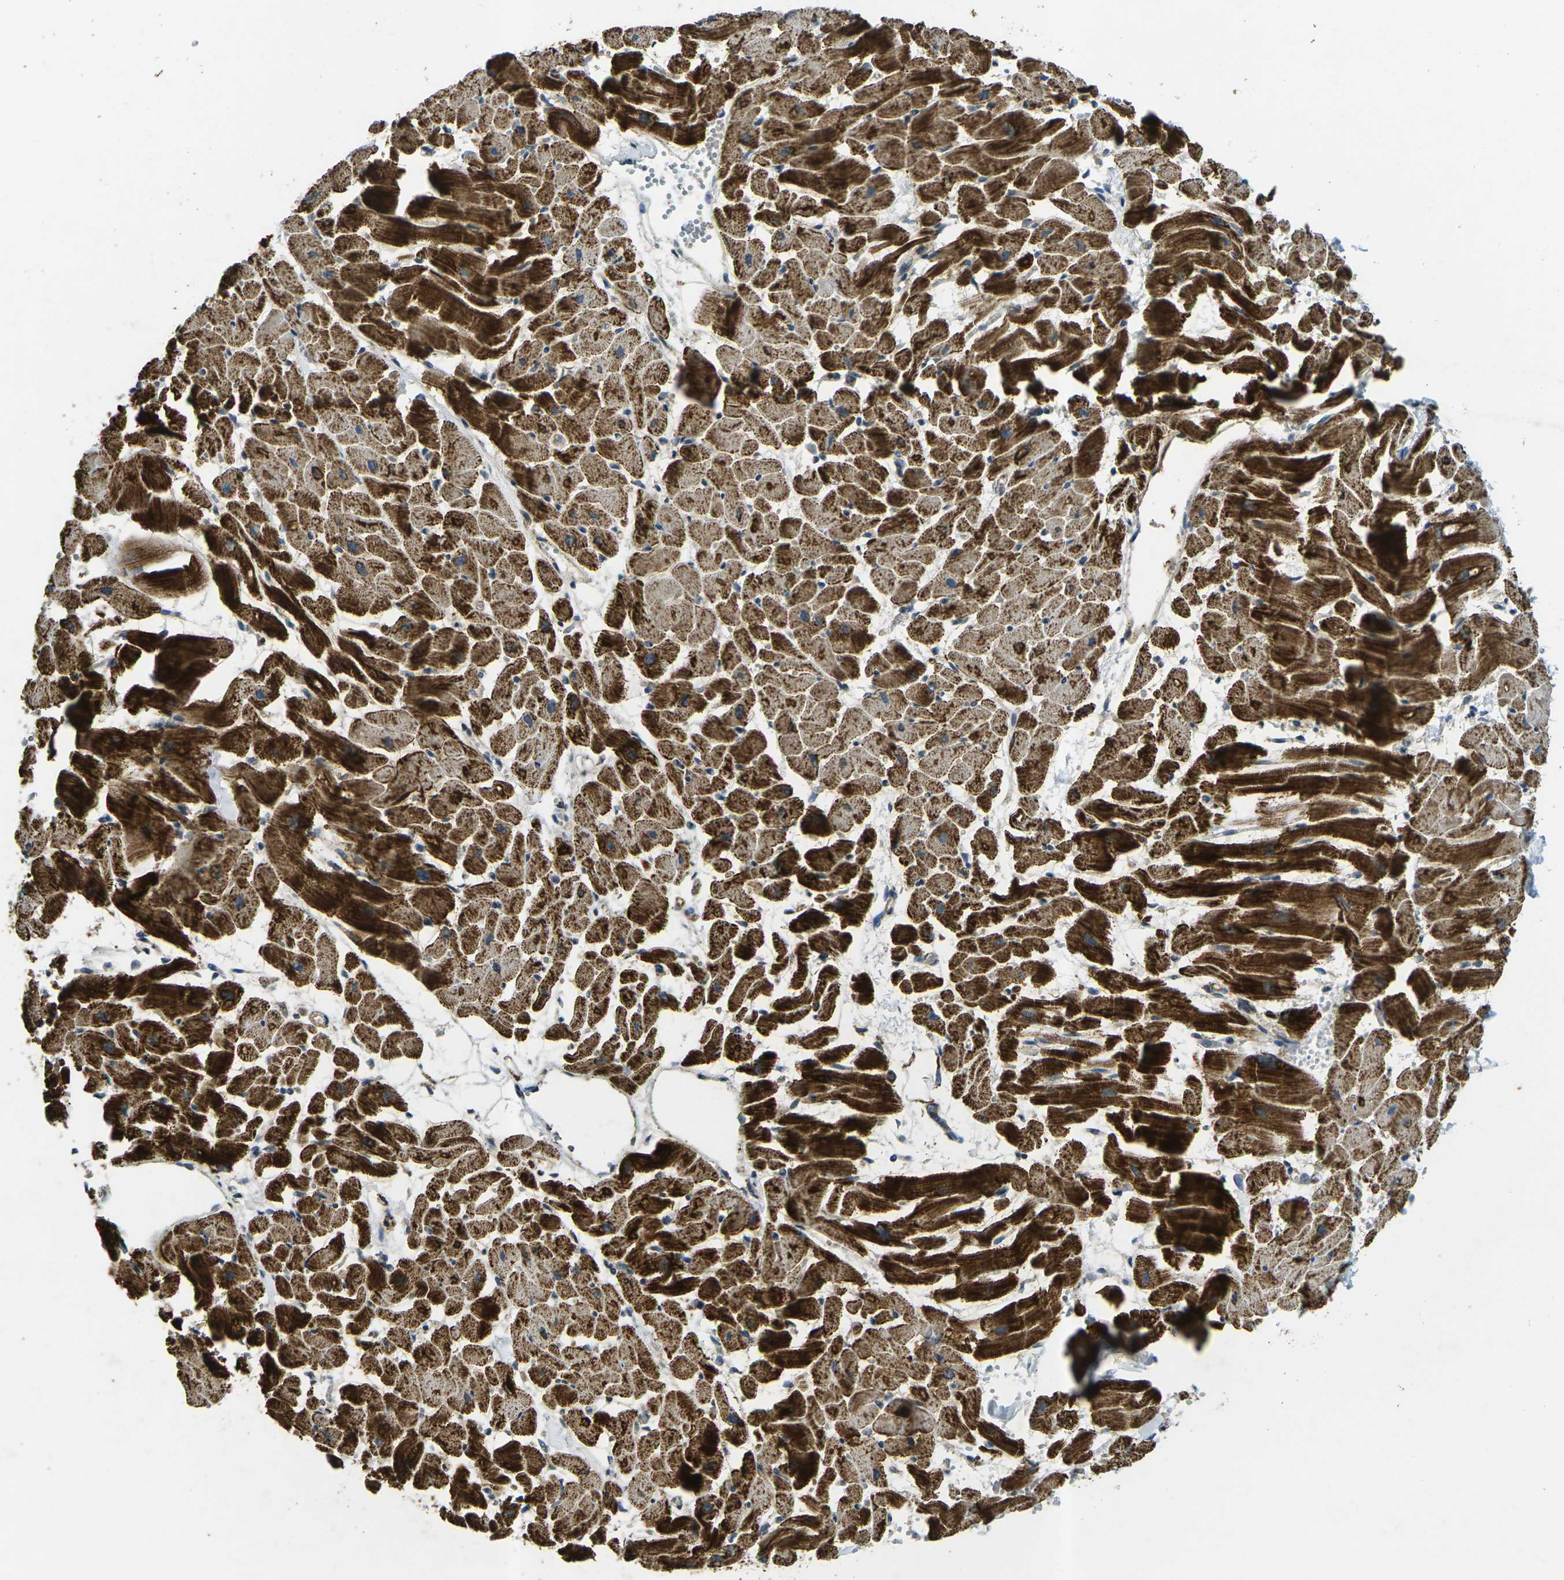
{"staining": {"intensity": "strong", "quantity": ">75%", "location": "cytoplasmic/membranous"}, "tissue": "heart muscle", "cell_type": "Cardiomyocytes", "image_type": "normal", "snomed": [{"axis": "morphology", "description": "Normal tissue, NOS"}, {"axis": "topography", "description": "Heart"}], "caption": "The immunohistochemical stain highlights strong cytoplasmic/membranous staining in cardiomyocytes of benign heart muscle. The protein is stained brown, and the nuclei are stained in blue (DAB (3,3'-diaminobenzidine) IHC with brightfield microscopy, high magnification).", "gene": "IGF1R", "patient": {"sex": "female", "age": 19}}